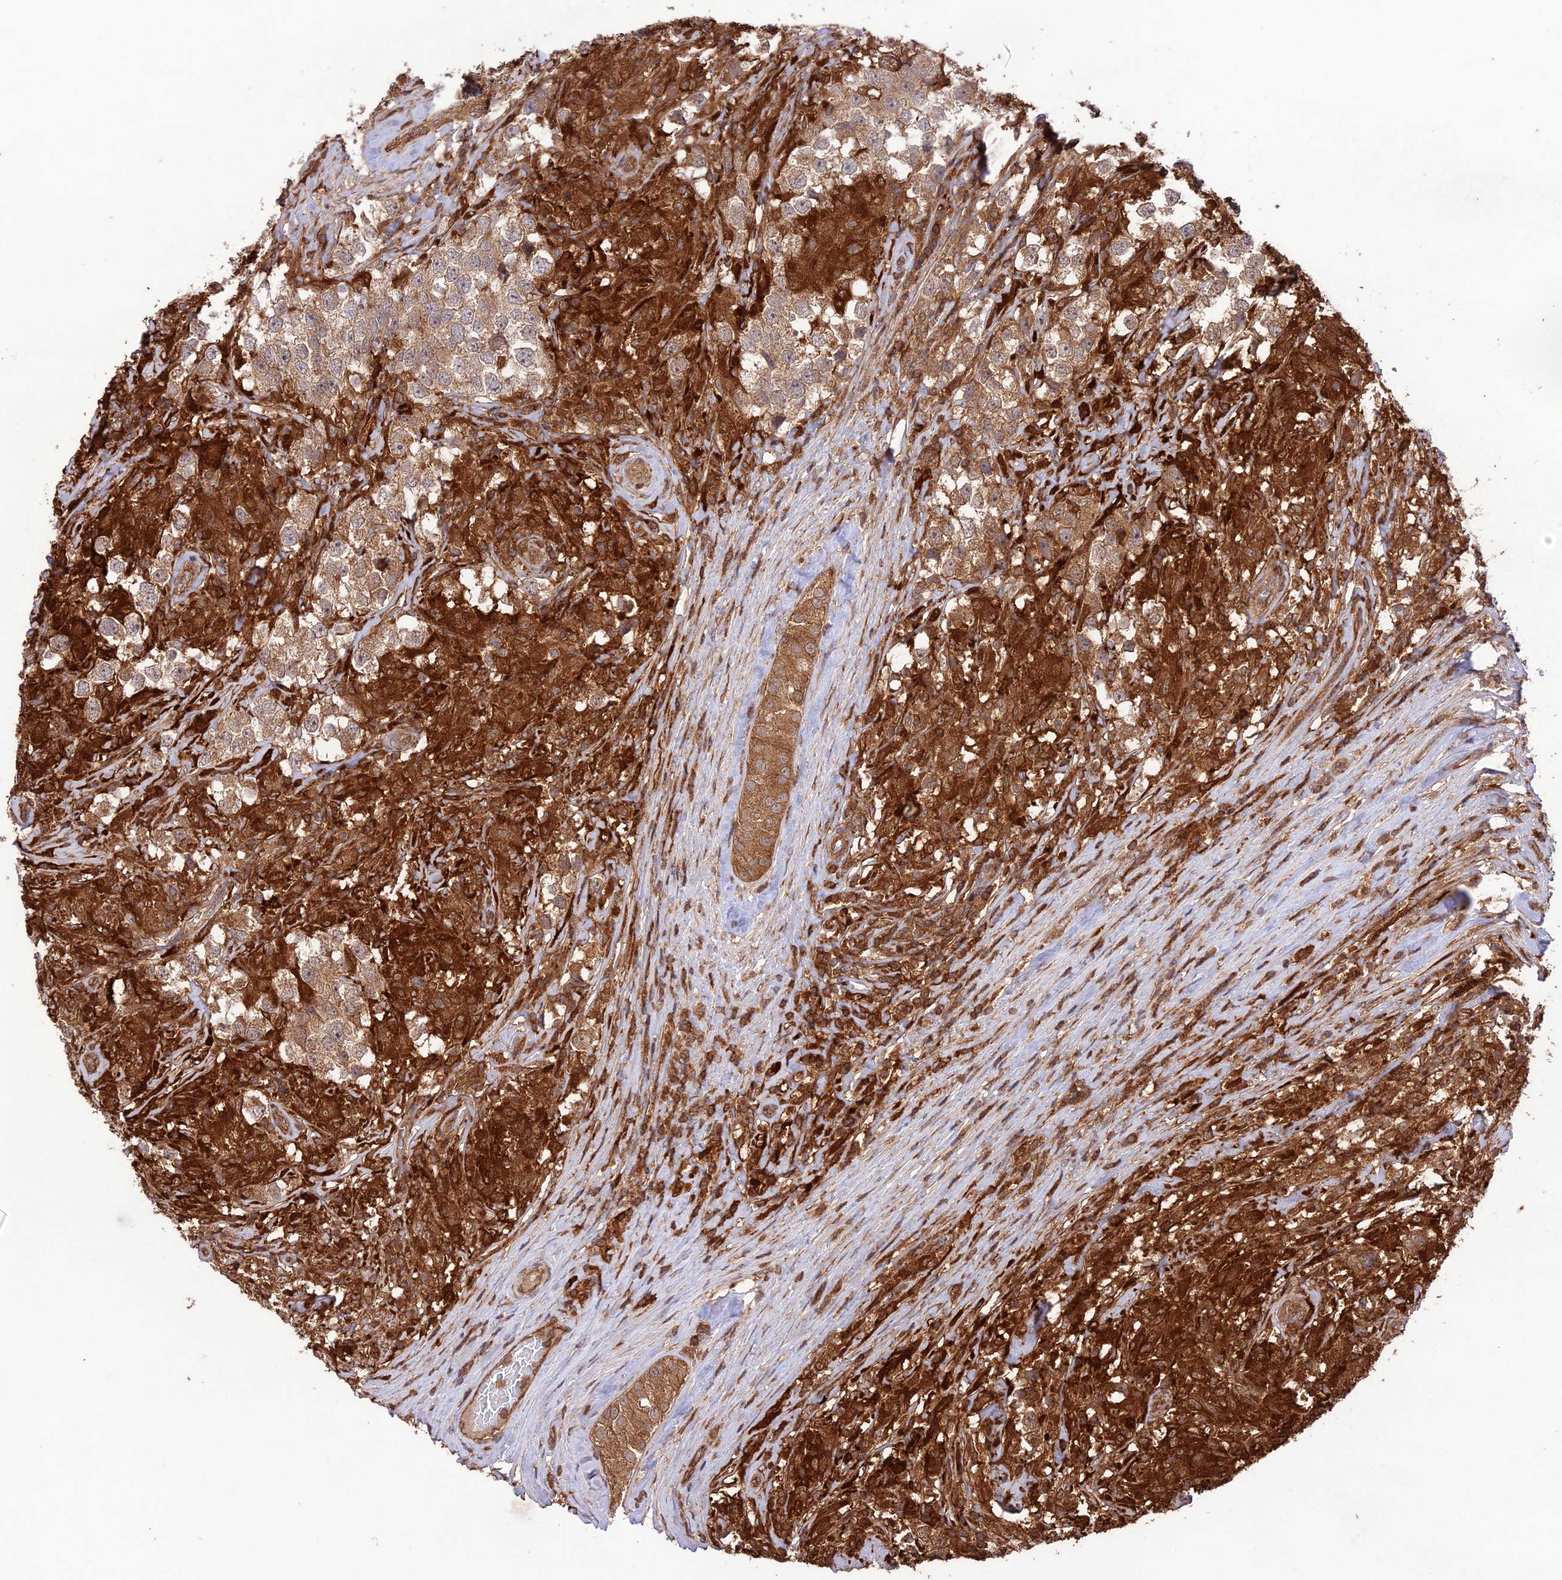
{"staining": {"intensity": "weak", "quantity": ">75%", "location": "cytoplasmic/membranous"}, "tissue": "testis cancer", "cell_type": "Tumor cells", "image_type": "cancer", "snomed": [{"axis": "morphology", "description": "Seminoma, NOS"}, {"axis": "topography", "description": "Testis"}], "caption": "Testis seminoma stained for a protein demonstrates weak cytoplasmic/membranous positivity in tumor cells.", "gene": "FCHSD1", "patient": {"sex": "male", "age": 46}}